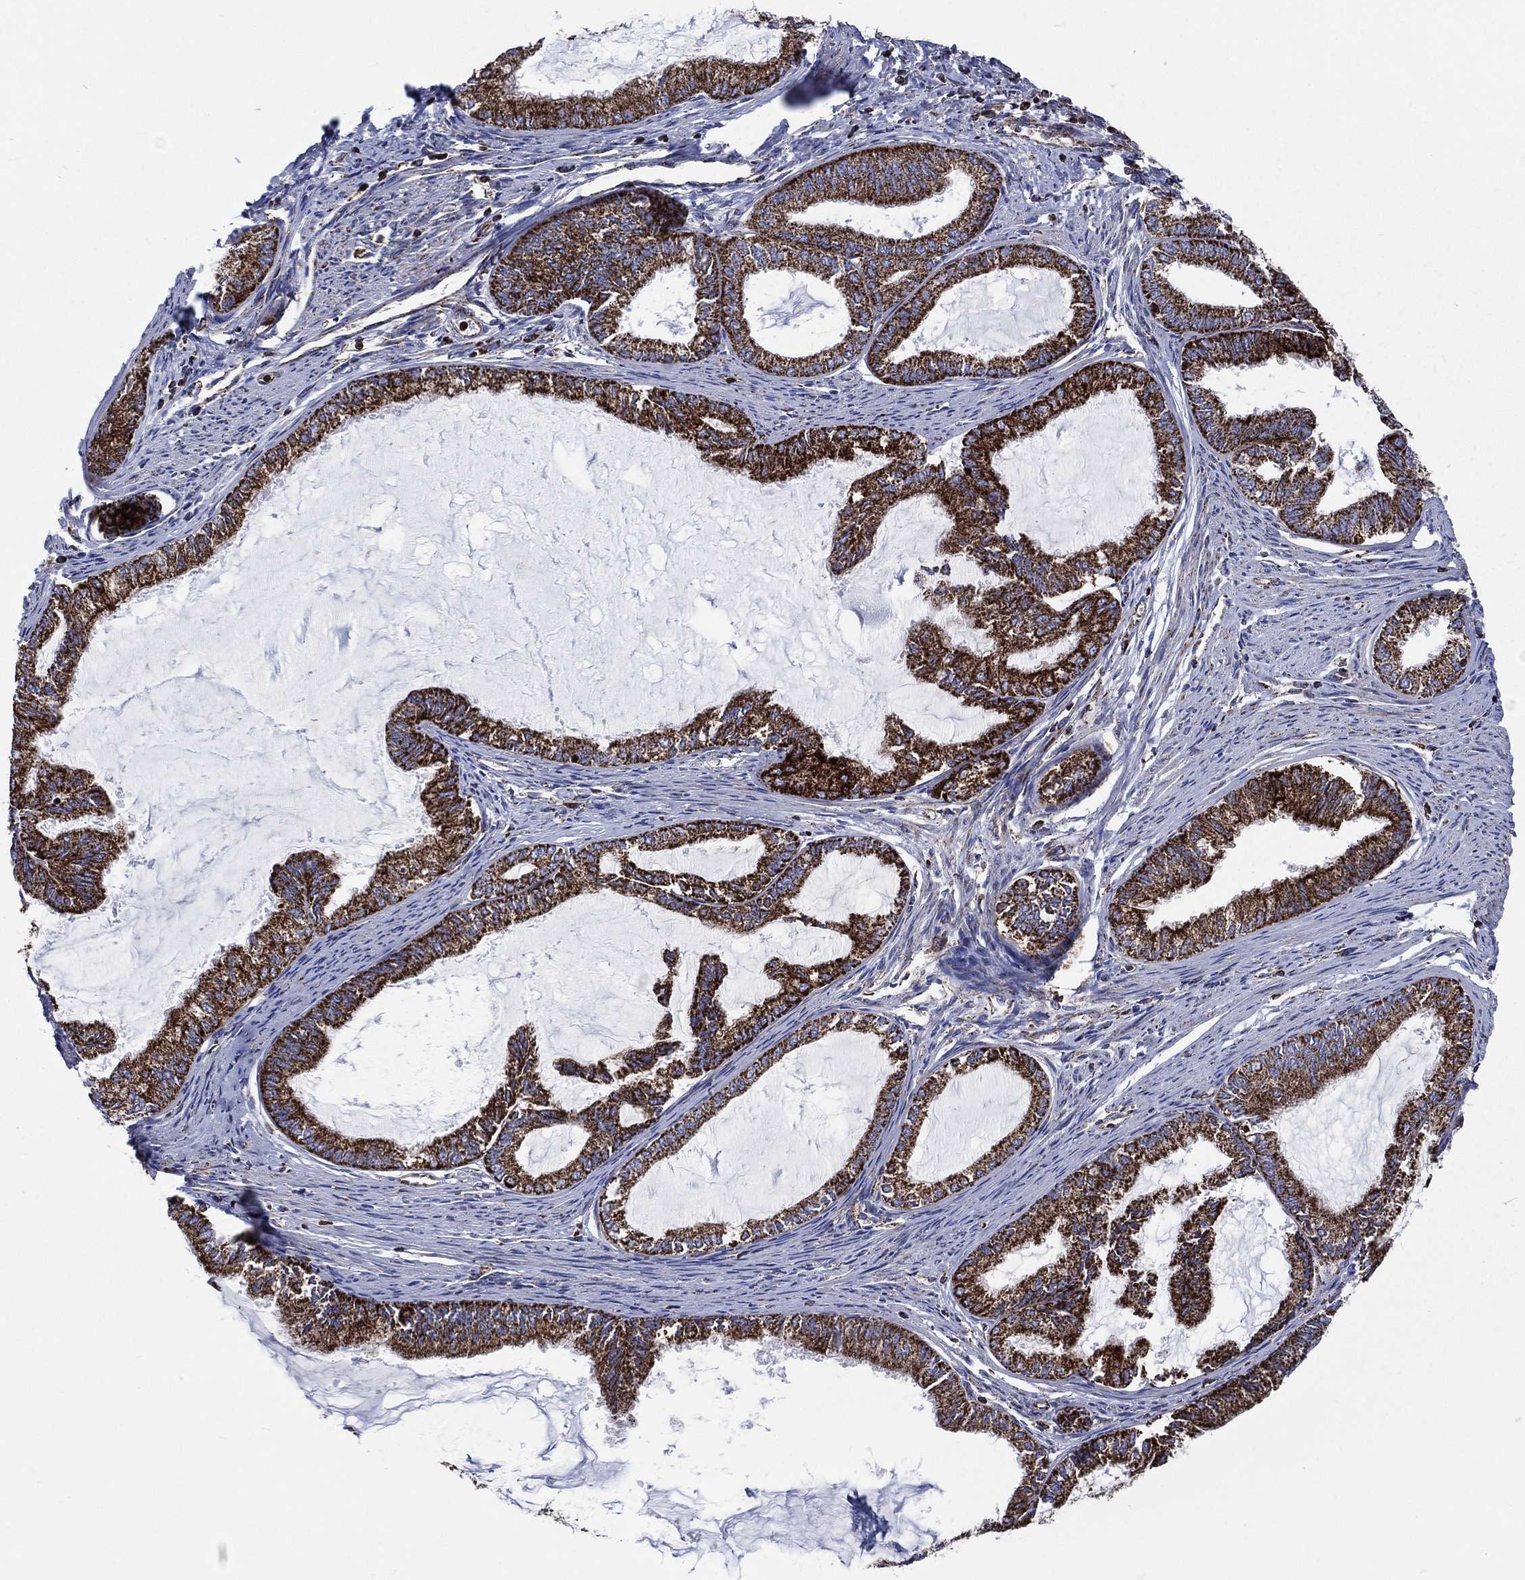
{"staining": {"intensity": "strong", "quantity": ">75%", "location": "cytoplasmic/membranous"}, "tissue": "endometrial cancer", "cell_type": "Tumor cells", "image_type": "cancer", "snomed": [{"axis": "morphology", "description": "Adenocarcinoma, NOS"}, {"axis": "topography", "description": "Endometrium"}], "caption": "The photomicrograph displays immunohistochemical staining of endometrial adenocarcinoma. There is strong cytoplasmic/membranous expression is present in approximately >75% of tumor cells.", "gene": "ANKRD37", "patient": {"sex": "female", "age": 86}}